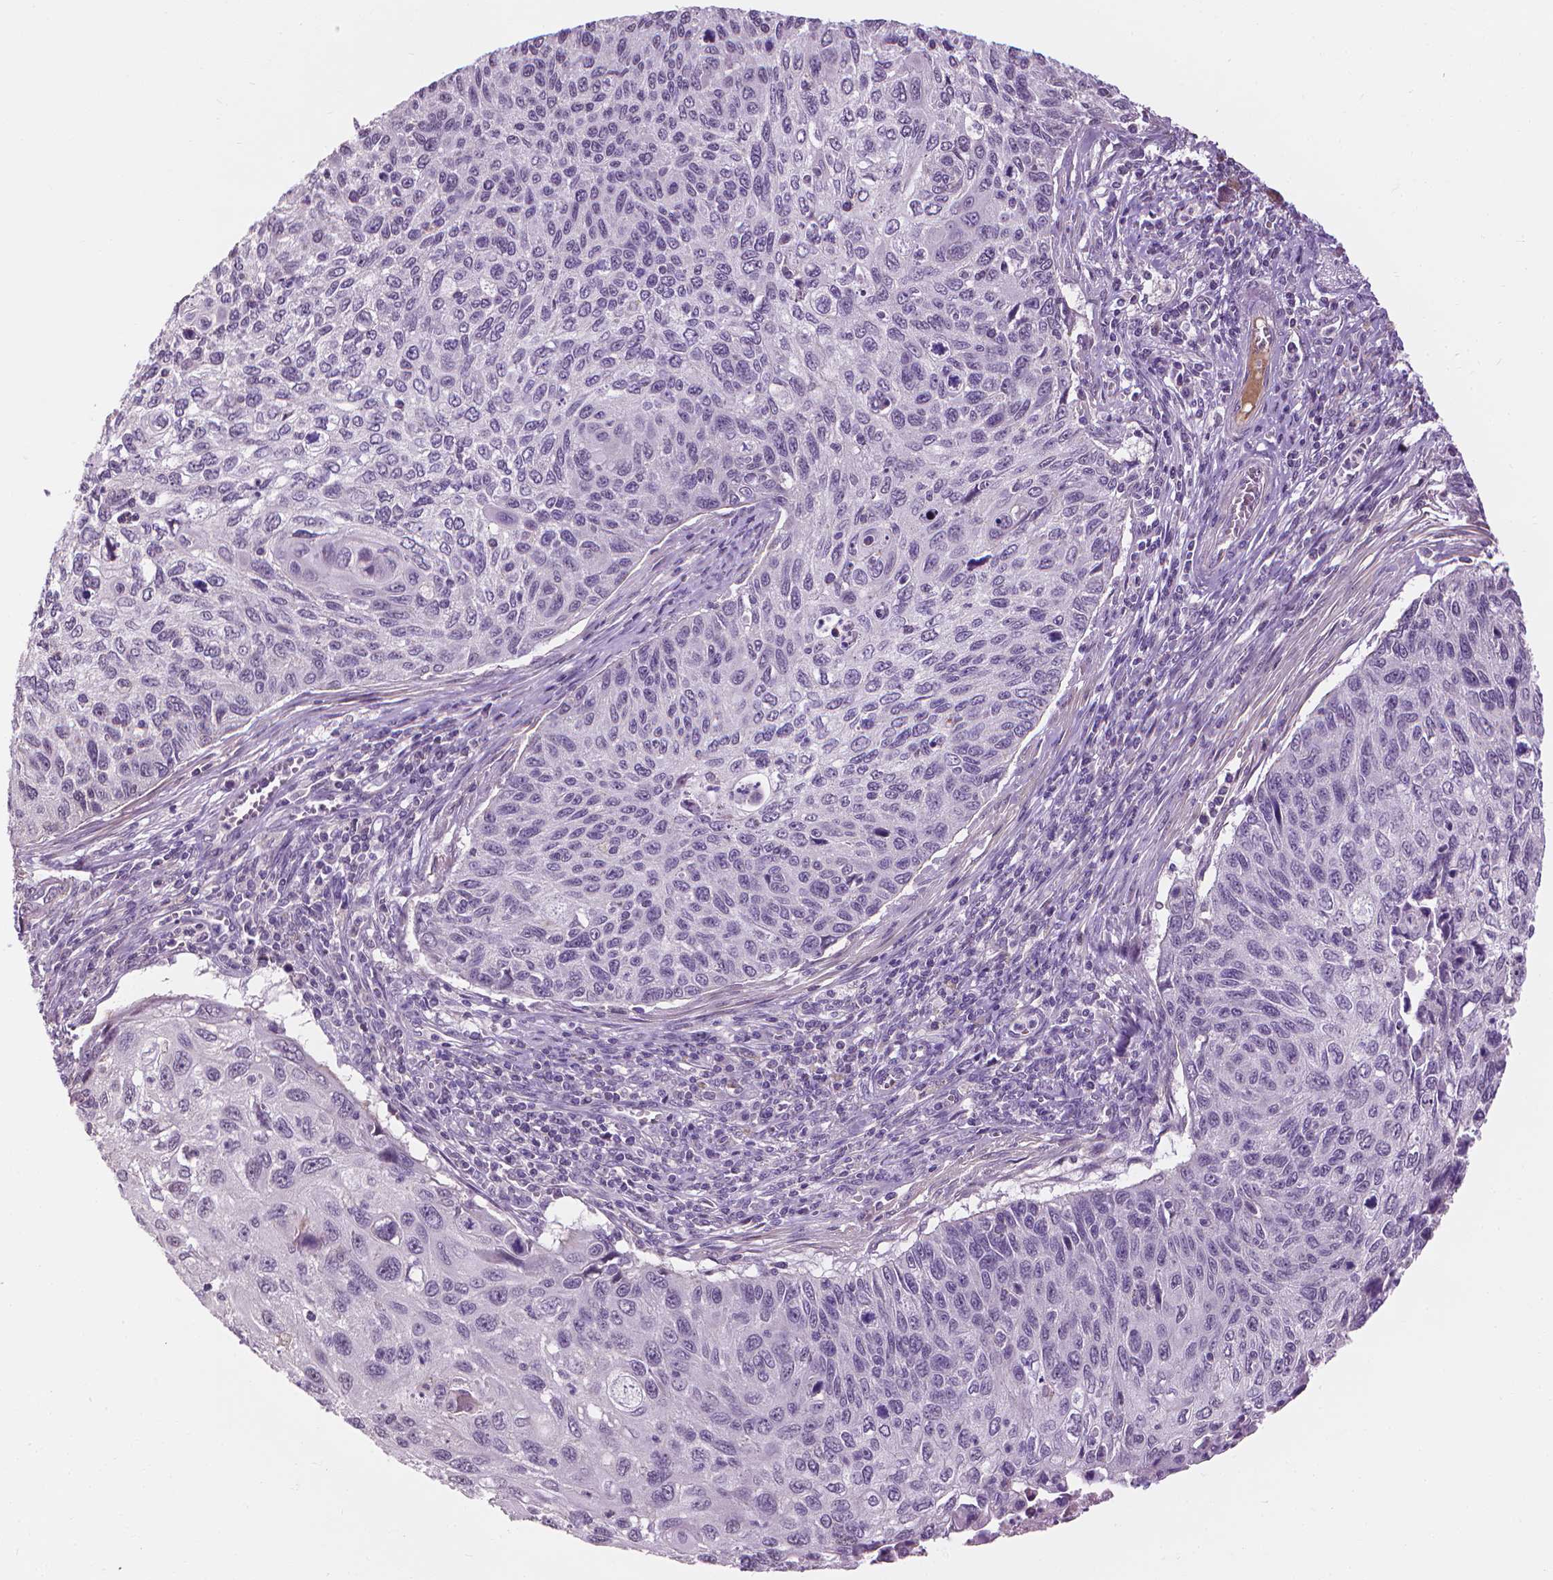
{"staining": {"intensity": "negative", "quantity": "none", "location": "none"}, "tissue": "cervical cancer", "cell_type": "Tumor cells", "image_type": "cancer", "snomed": [{"axis": "morphology", "description": "Squamous cell carcinoma, NOS"}, {"axis": "topography", "description": "Cervix"}], "caption": "High power microscopy photomicrograph of an IHC histopathology image of squamous cell carcinoma (cervical), revealing no significant expression in tumor cells.", "gene": "SAXO2", "patient": {"sex": "female", "age": 70}}